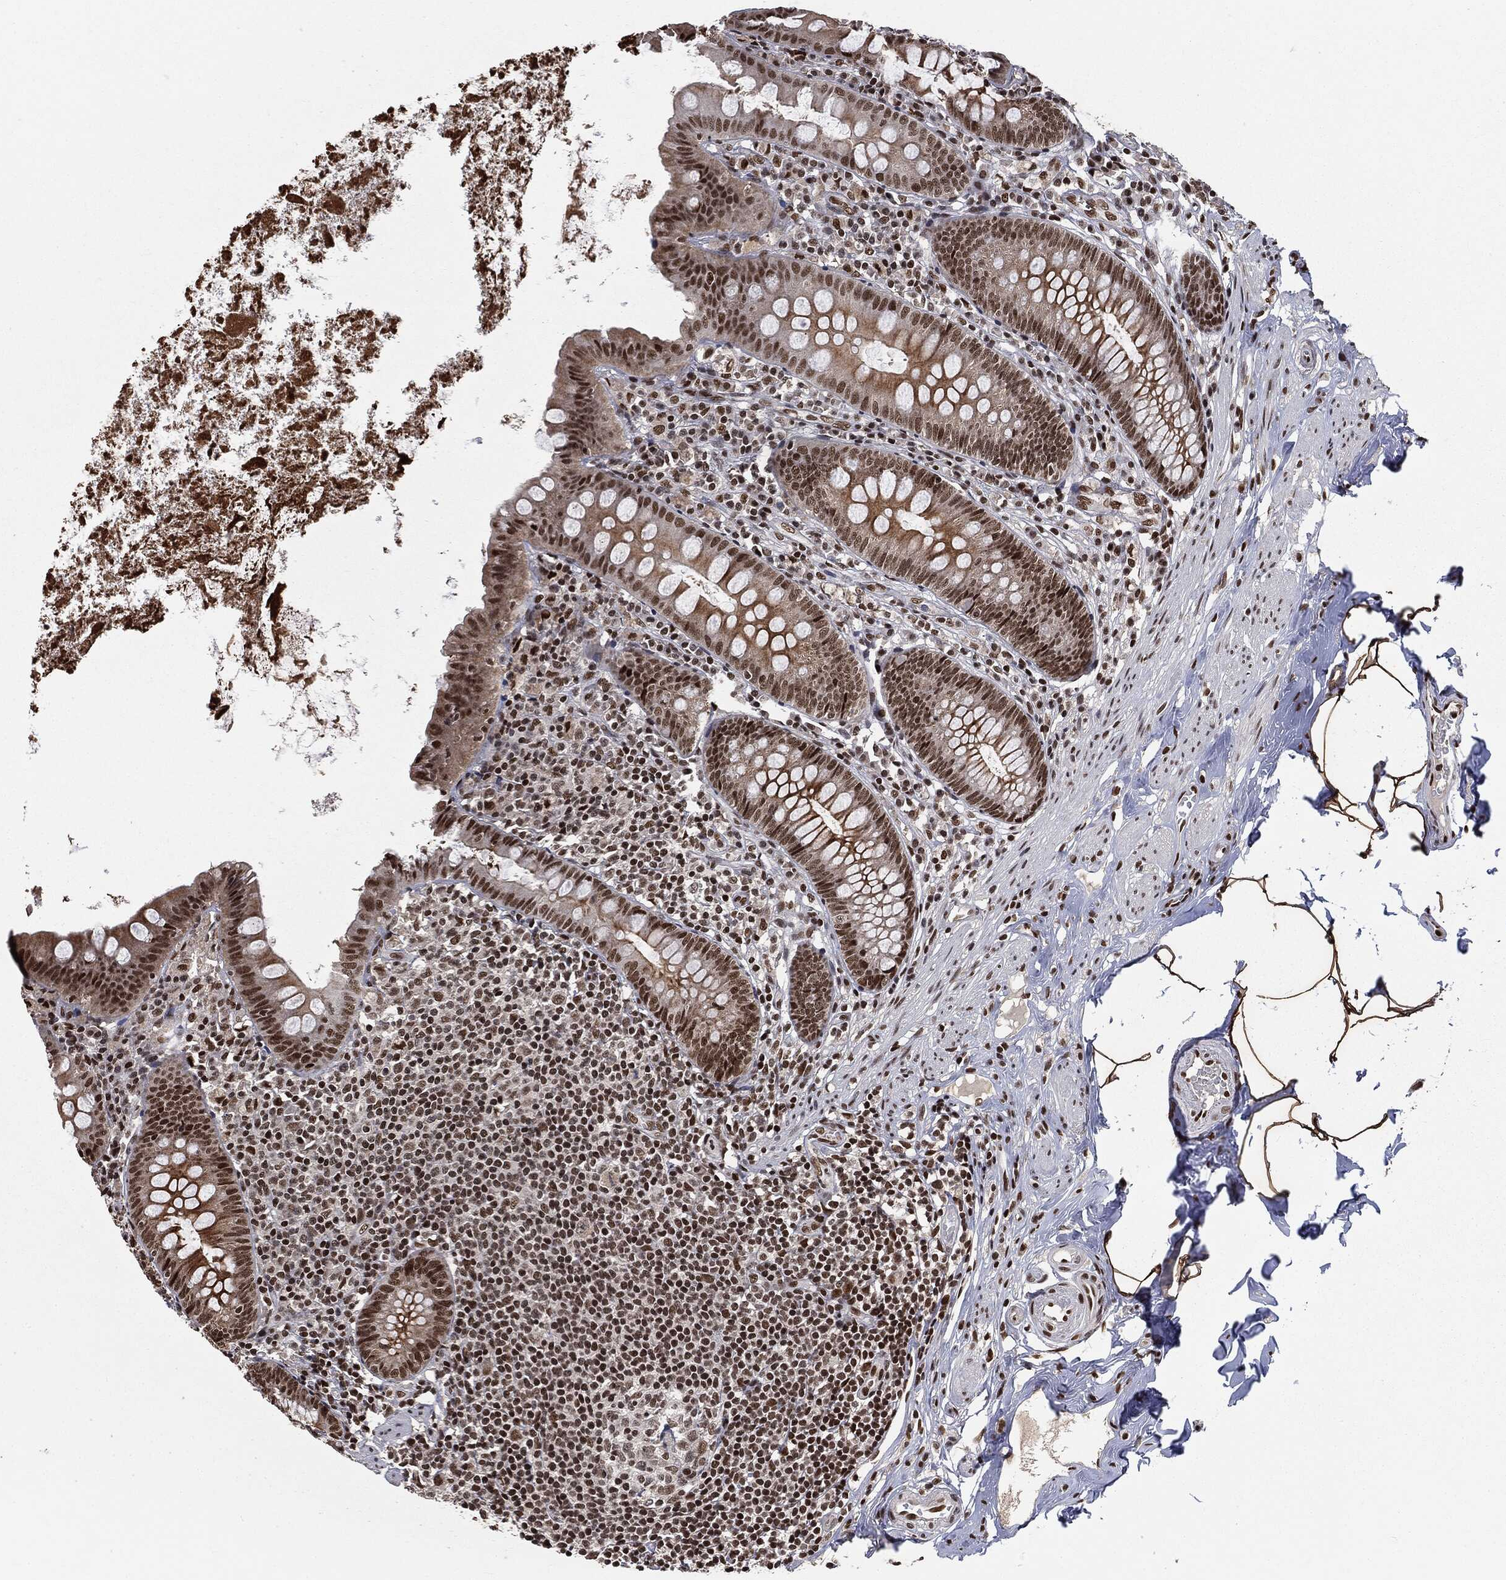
{"staining": {"intensity": "strong", "quantity": ">75%", "location": "nuclear"}, "tissue": "appendix", "cell_type": "Glandular cells", "image_type": "normal", "snomed": [{"axis": "morphology", "description": "Normal tissue, NOS"}, {"axis": "topography", "description": "Appendix"}], "caption": "IHC micrograph of unremarkable human appendix stained for a protein (brown), which shows high levels of strong nuclear expression in about >75% of glandular cells.", "gene": "DPH2", "patient": {"sex": "female", "age": 82}}